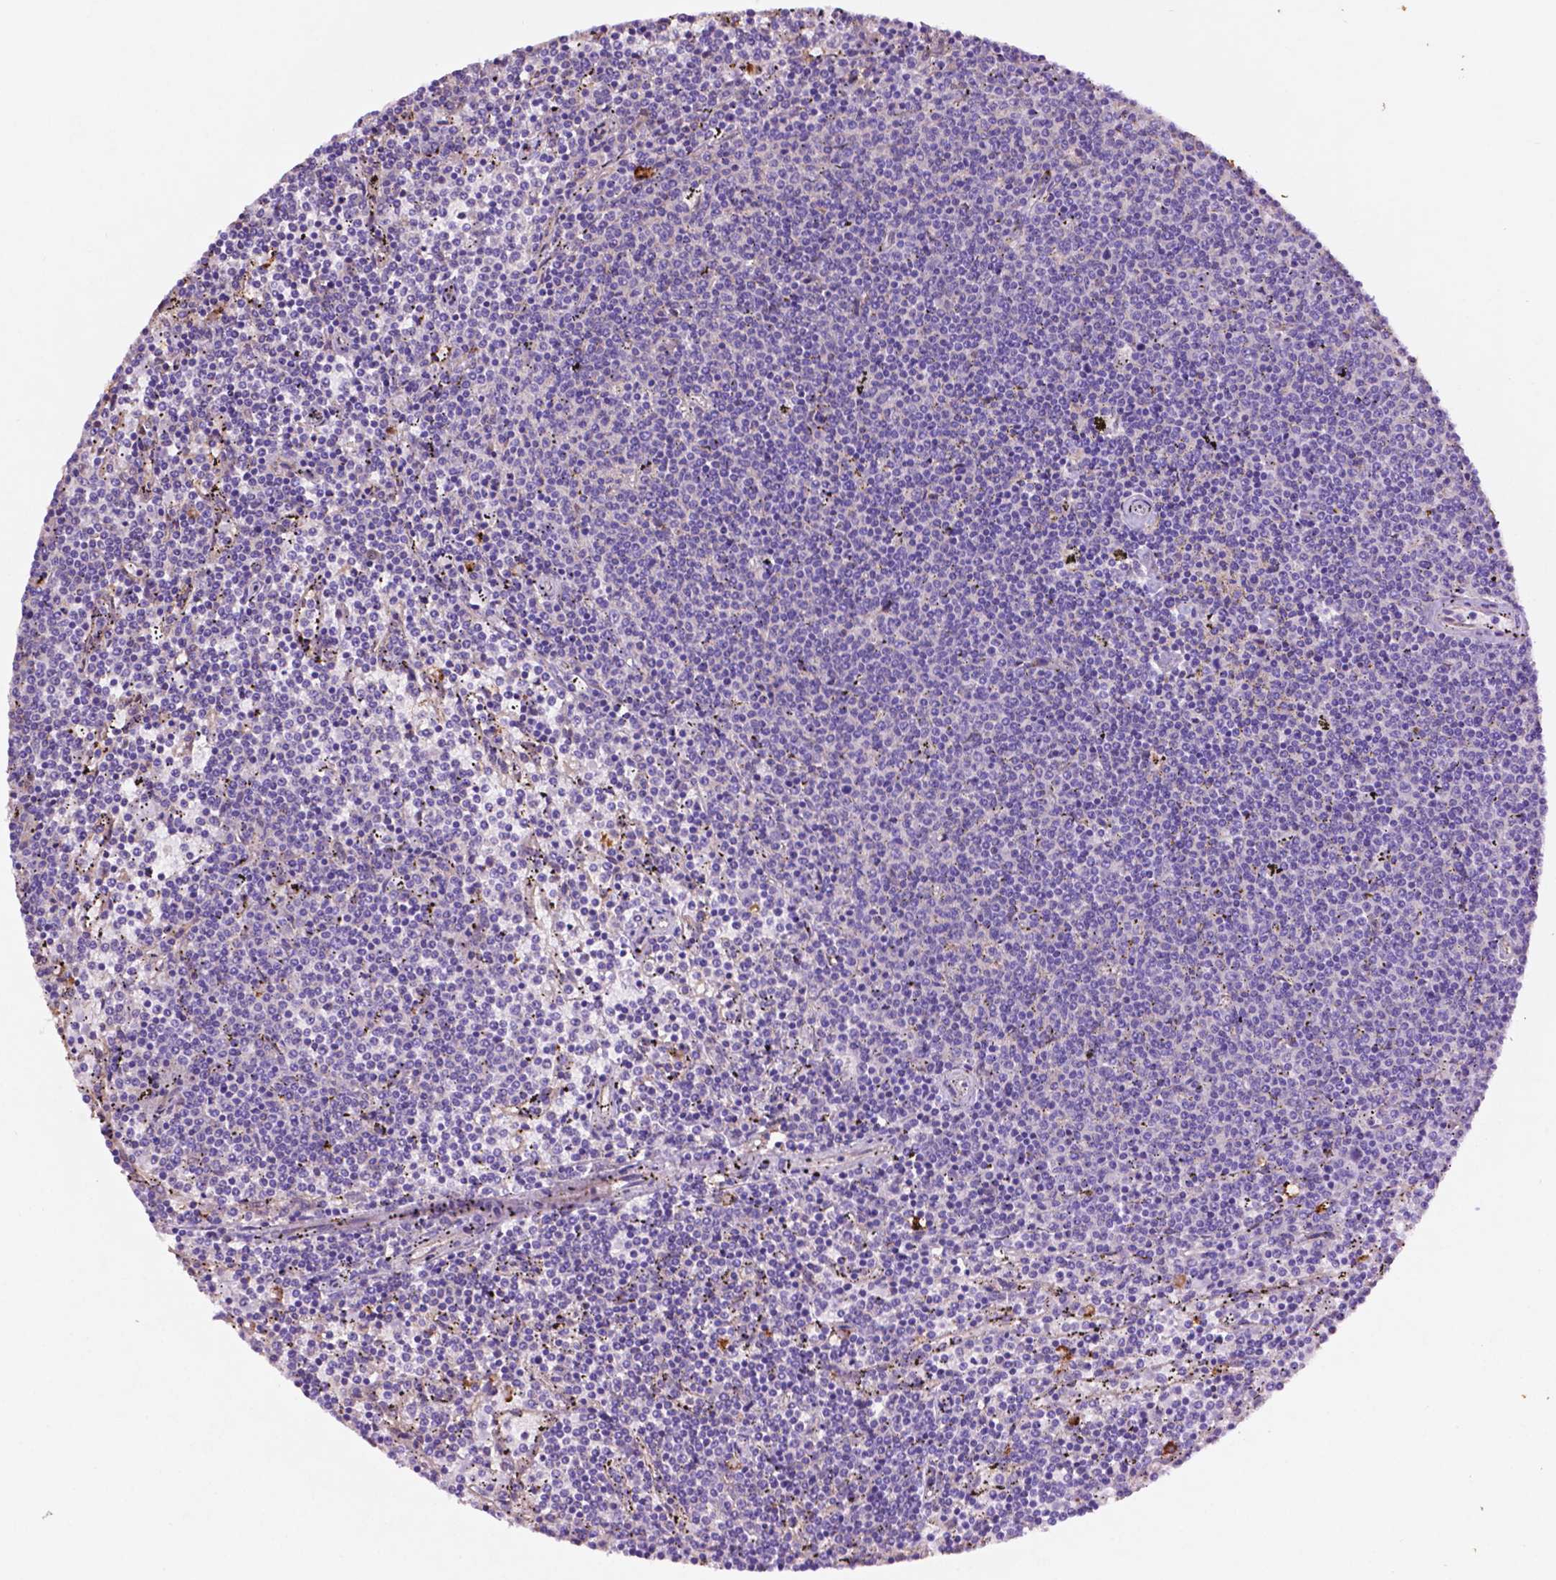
{"staining": {"intensity": "negative", "quantity": "none", "location": "none"}, "tissue": "lymphoma", "cell_type": "Tumor cells", "image_type": "cancer", "snomed": [{"axis": "morphology", "description": "Malignant lymphoma, non-Hodgkin's type, Low grade"}, {"axis": "topography", "description": "Spleen"}], "caption": "DAB immunohistochemical staining of human malignant lymphoma, non-Hodgkin's type (low-grade) demonstrates no significant expression in tumor cells.", "gene": "GDPD5", "patient": {"sex": "female", "age": 50}}